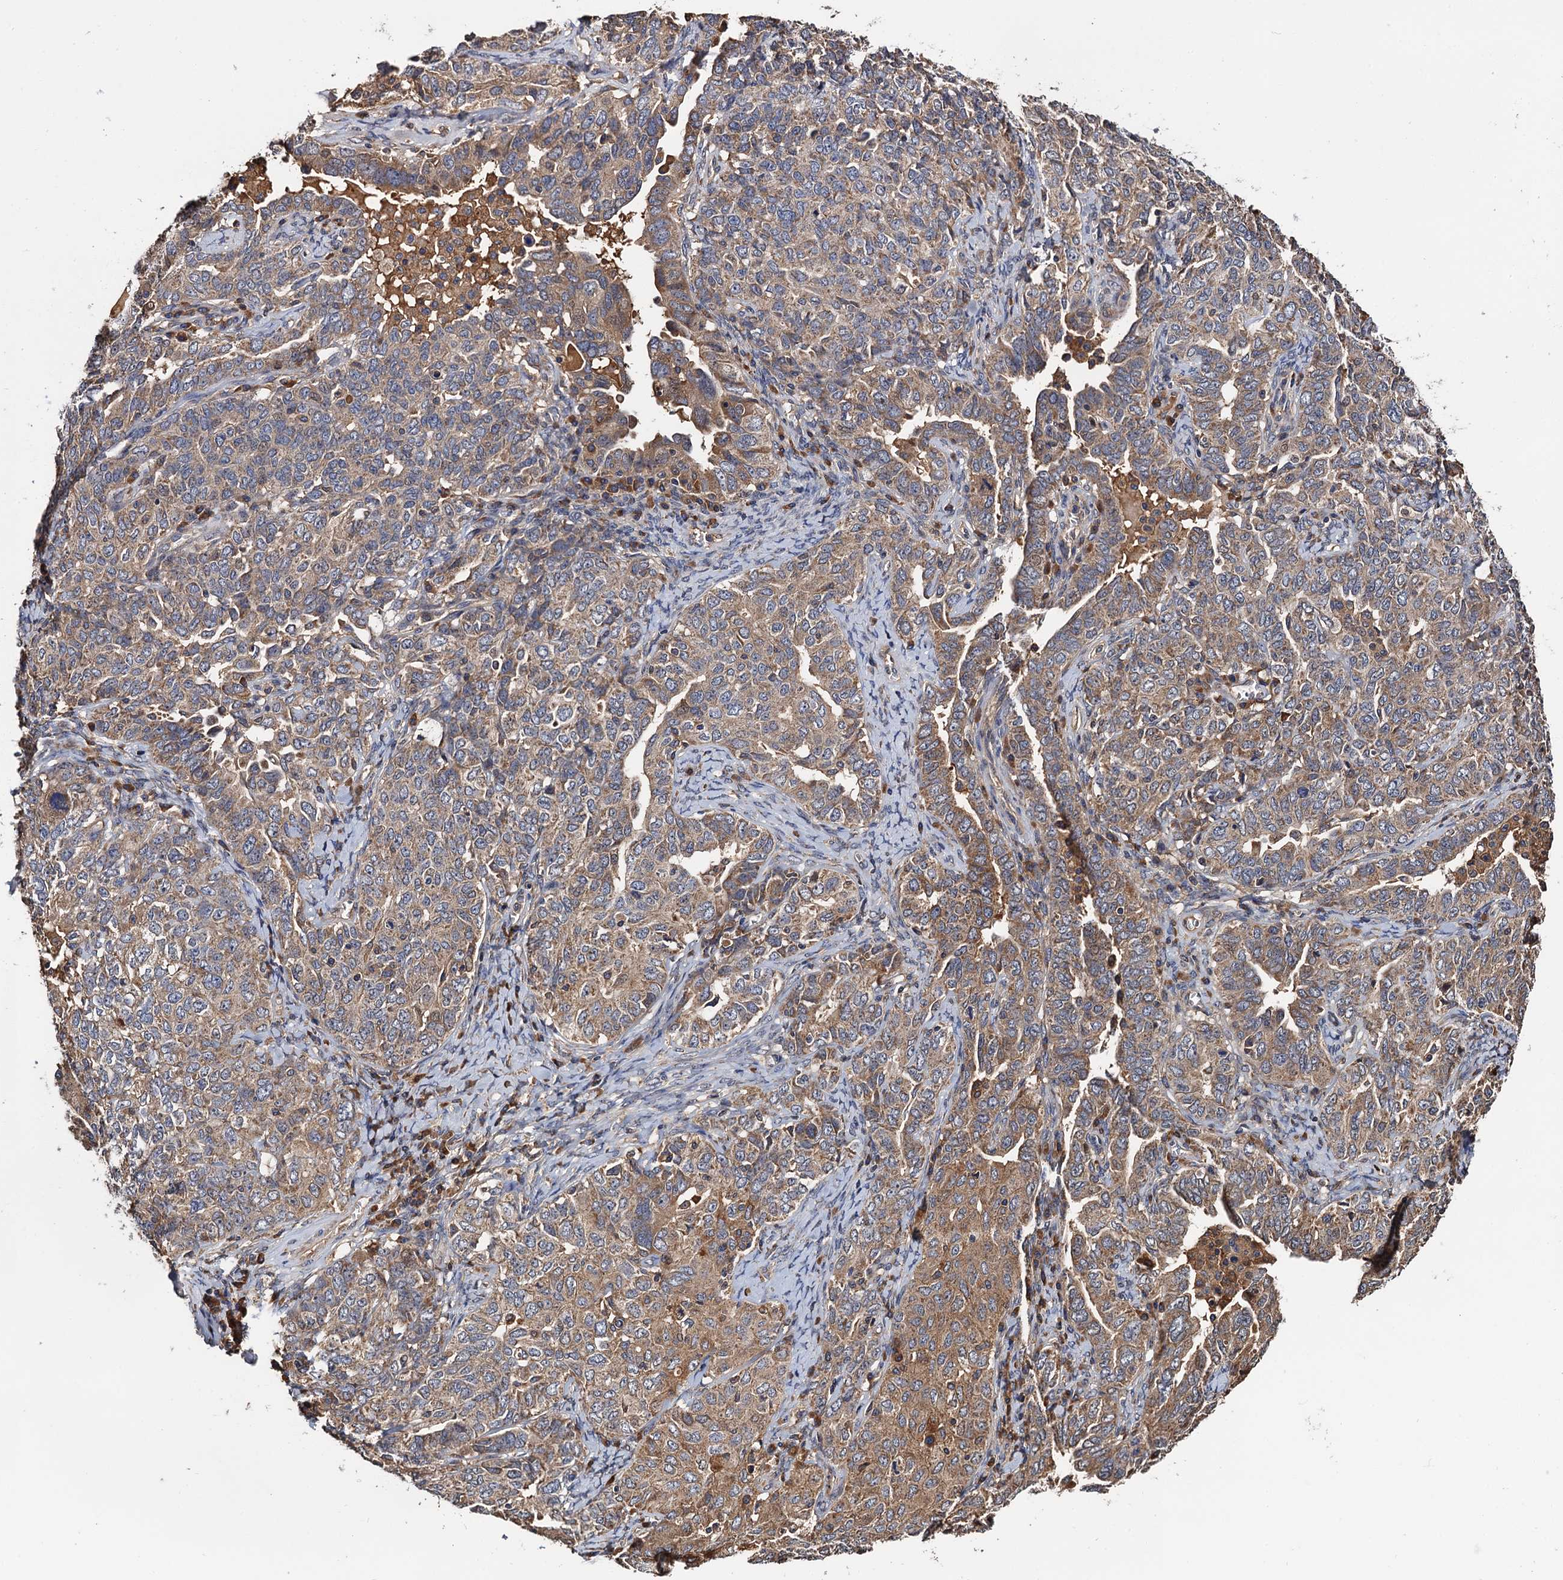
{"staining": {"intensity": "moderate", "quantity": ">75%", "location": "cytoplasmic/membranous"}, "tissue": "ovarian cancer", "cell_type": "Tumor cells", "image_type": "cancer", "snomed": [{"axis": "morphology", "description": "Carcinoma, endometroid"}, {"axis": "topography", "description": "Ovary"}], "caption": "Immunohistochemical staining of human ovarian cancer (endometroid carcinoma) displays medium levels of moderate cytoplasmic/membranous expression in approximately >75% of tumor cells.", "gene": "RGS11", "patient": {"sex": "female", "age": 62}}